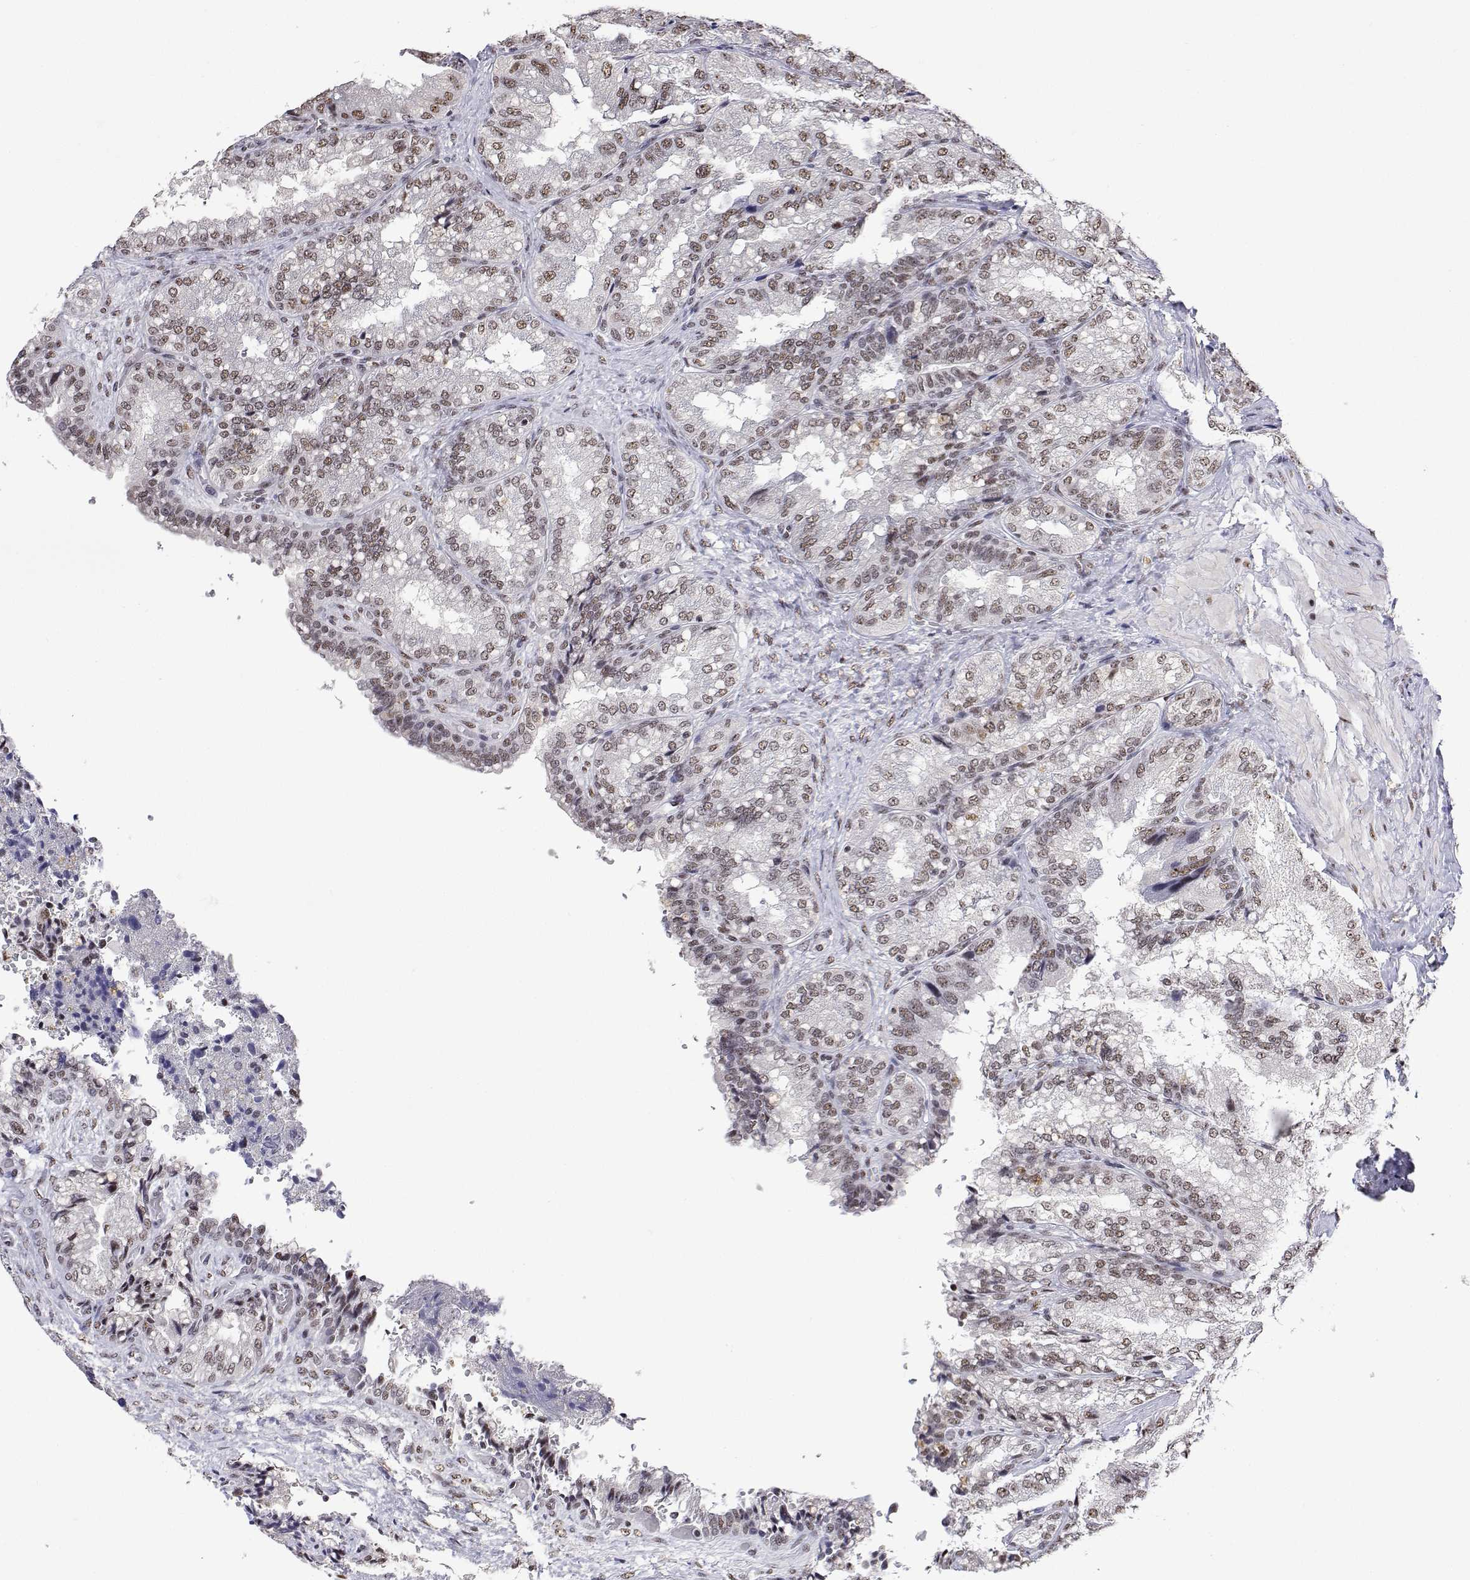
{"staining": {"intensity": "moderate", "quantity": ">75%", "location": "nuclear"}, "tissue": "seminal vesicle", "cell_type": "Glandular cells", "image_type": "normal", "snomed": [{"axis": "morphology", "description": "Normal tissue, NOS"}, {"axis": "topography", "description": "Seminal veicle"}], "caption": "Immunohistochemical staining of unremarkable human seminal vesicle exhibits moderate nuclear protein expression in about >75% of glandular cells.", "gene": "ADAR", "patient": {"sex": "male", "age": 57}}